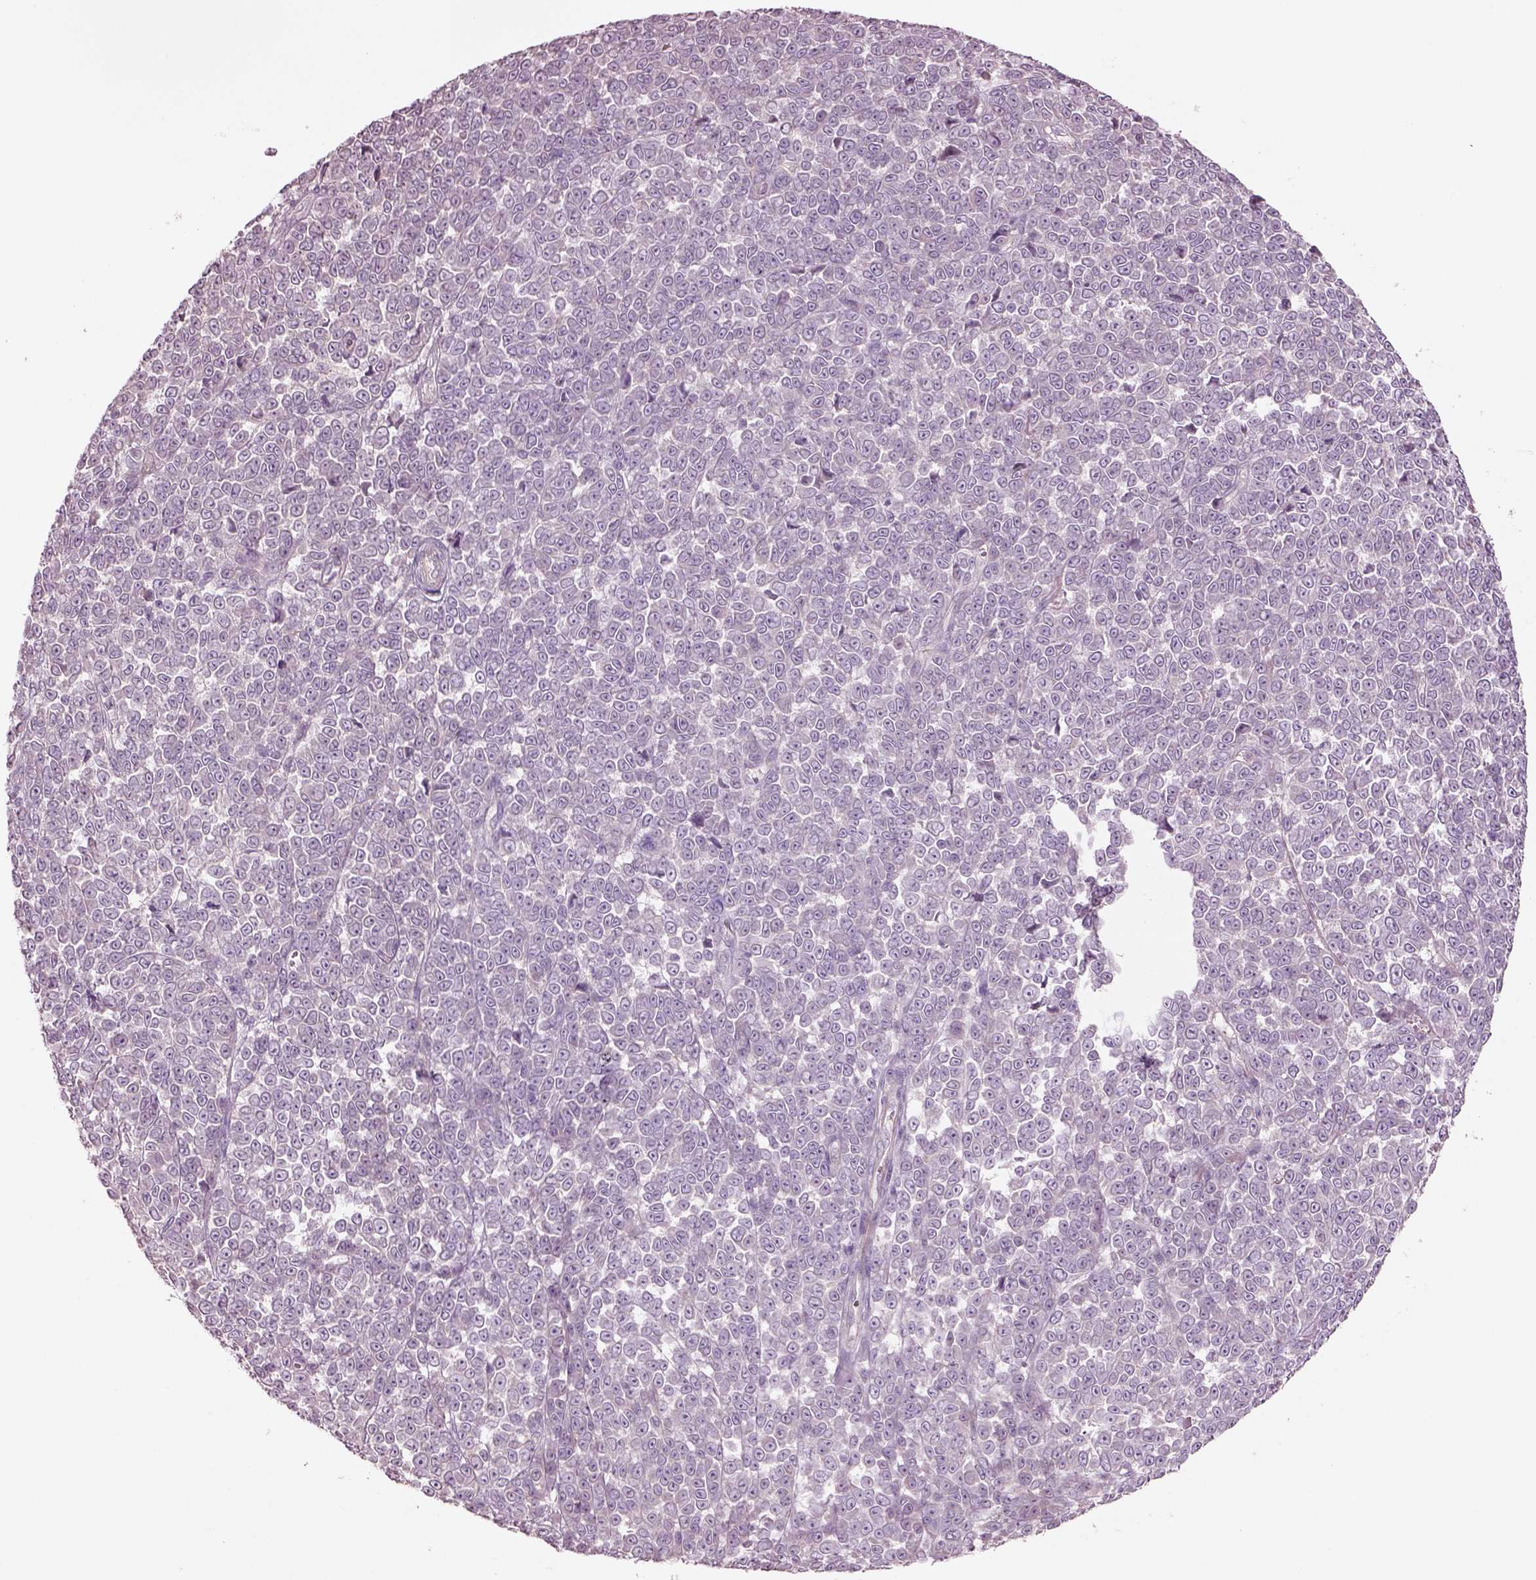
{"staining": {"intensity": "negative", "quantity": "none", "location": "none"}, "tissue": "melanoma", "cell_type": "Tumor cells", "image_type": "cancer", "snomed": [{"axis": "morphology", "description": "Malignant melanoma, NOS"}, {"axis": "topography", "description": "Skin"}], "caption": "Protein analysis of melanoma demonstrates no significant staining in tumor cells.", "gene": "DUOXA2", "patient": {"sex": "female", "age": 95}}